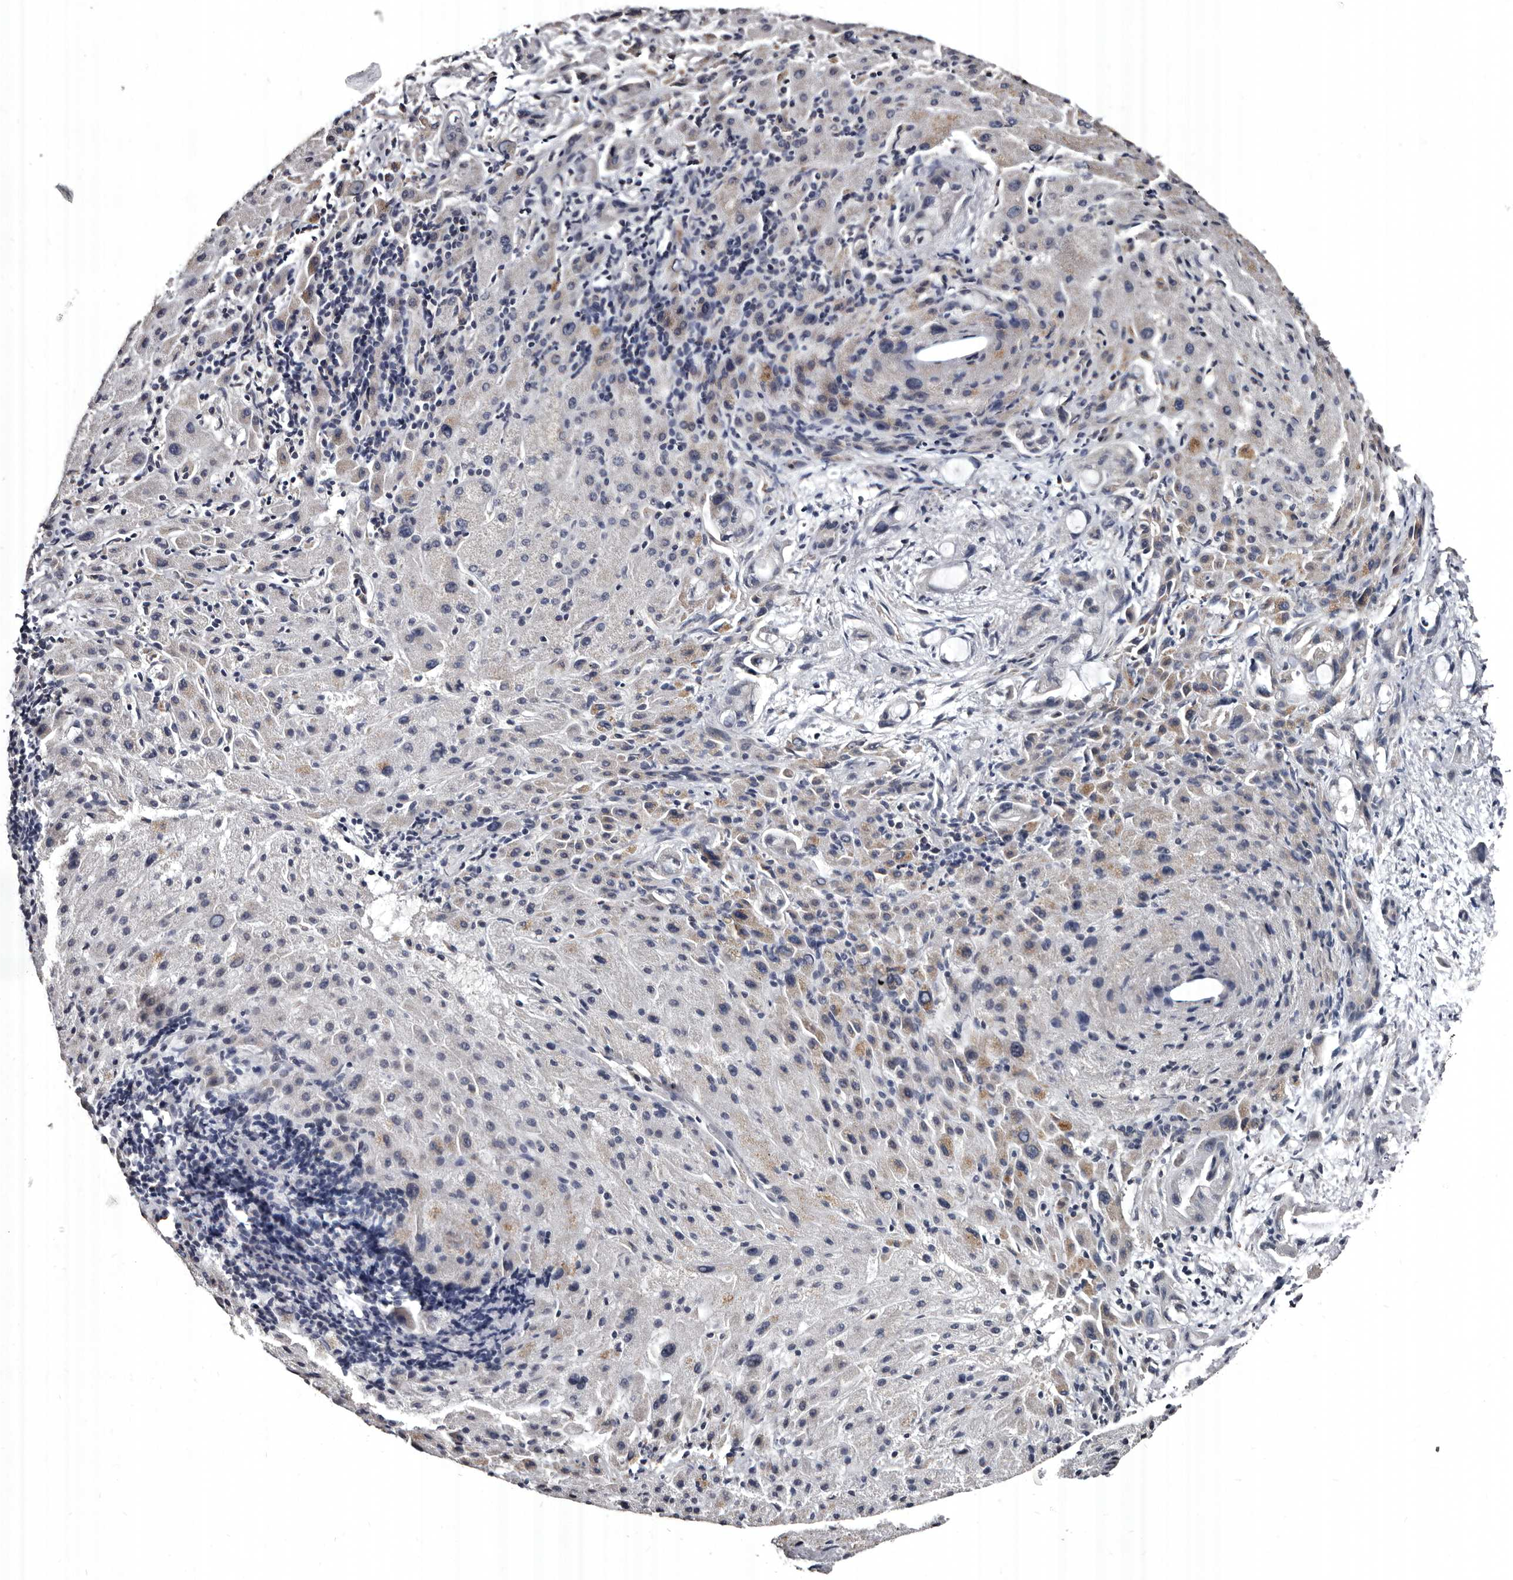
{"staining": {"intensity": "negative", "quantity": "none", "location": "none"}, "tissue": "liver cancer", "cell_type": "Tumor cells", "image_type": "cancer", "snomed": [{"axis": "morphology", "description": "Cholangiocarcinoma"}, {"axis": "topography", "description": "Liver"}], "caption": "A high-resolution image shows immunohistochemistry (IHC) staining of cholangiocarcinoma (liver), which shows no significant staining in tumor cells. (DAB (3,3'-diaminobenzidine) immunohistochemistry (IHC), high magnification).", "gene": "GREB1", "patient": {"sex": "female", "age": 72}}